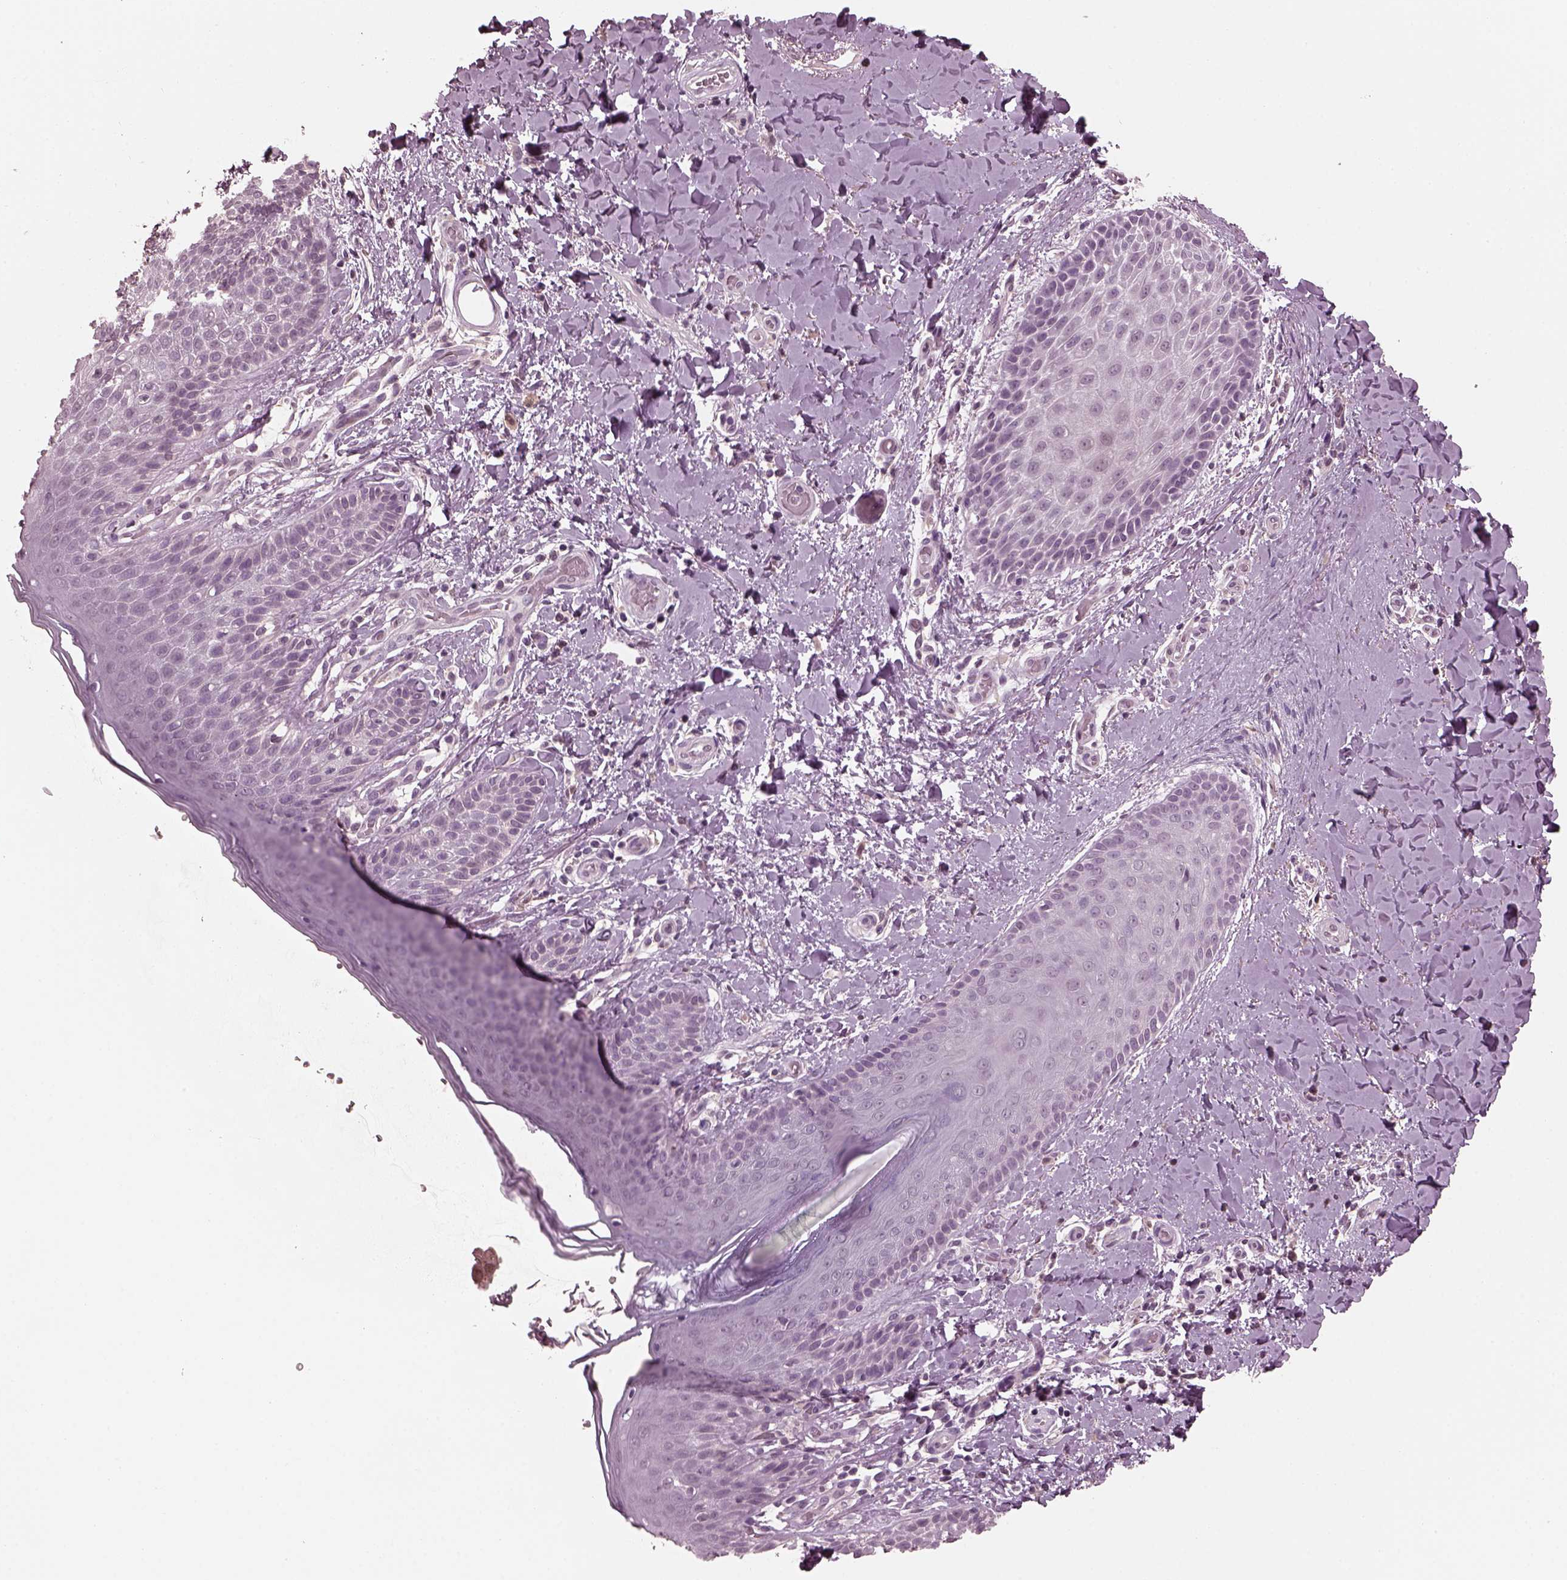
{"staining": {"intensity": "negative", "quantity": "none", "location": "none"}, "tissue": "skin", "cell_type": "Epidermal cells", "image_type": "normal", "snomed": [{"axis": "morphology", "description": "Normal tissue, NOS"}, {"axis": "topography", "description": "Anal"}], "caption": "Epidermal cells show no significant protein staining in normal skin.", "gene": "TSKS", "patient": {"sex": "male", "age": 36}}